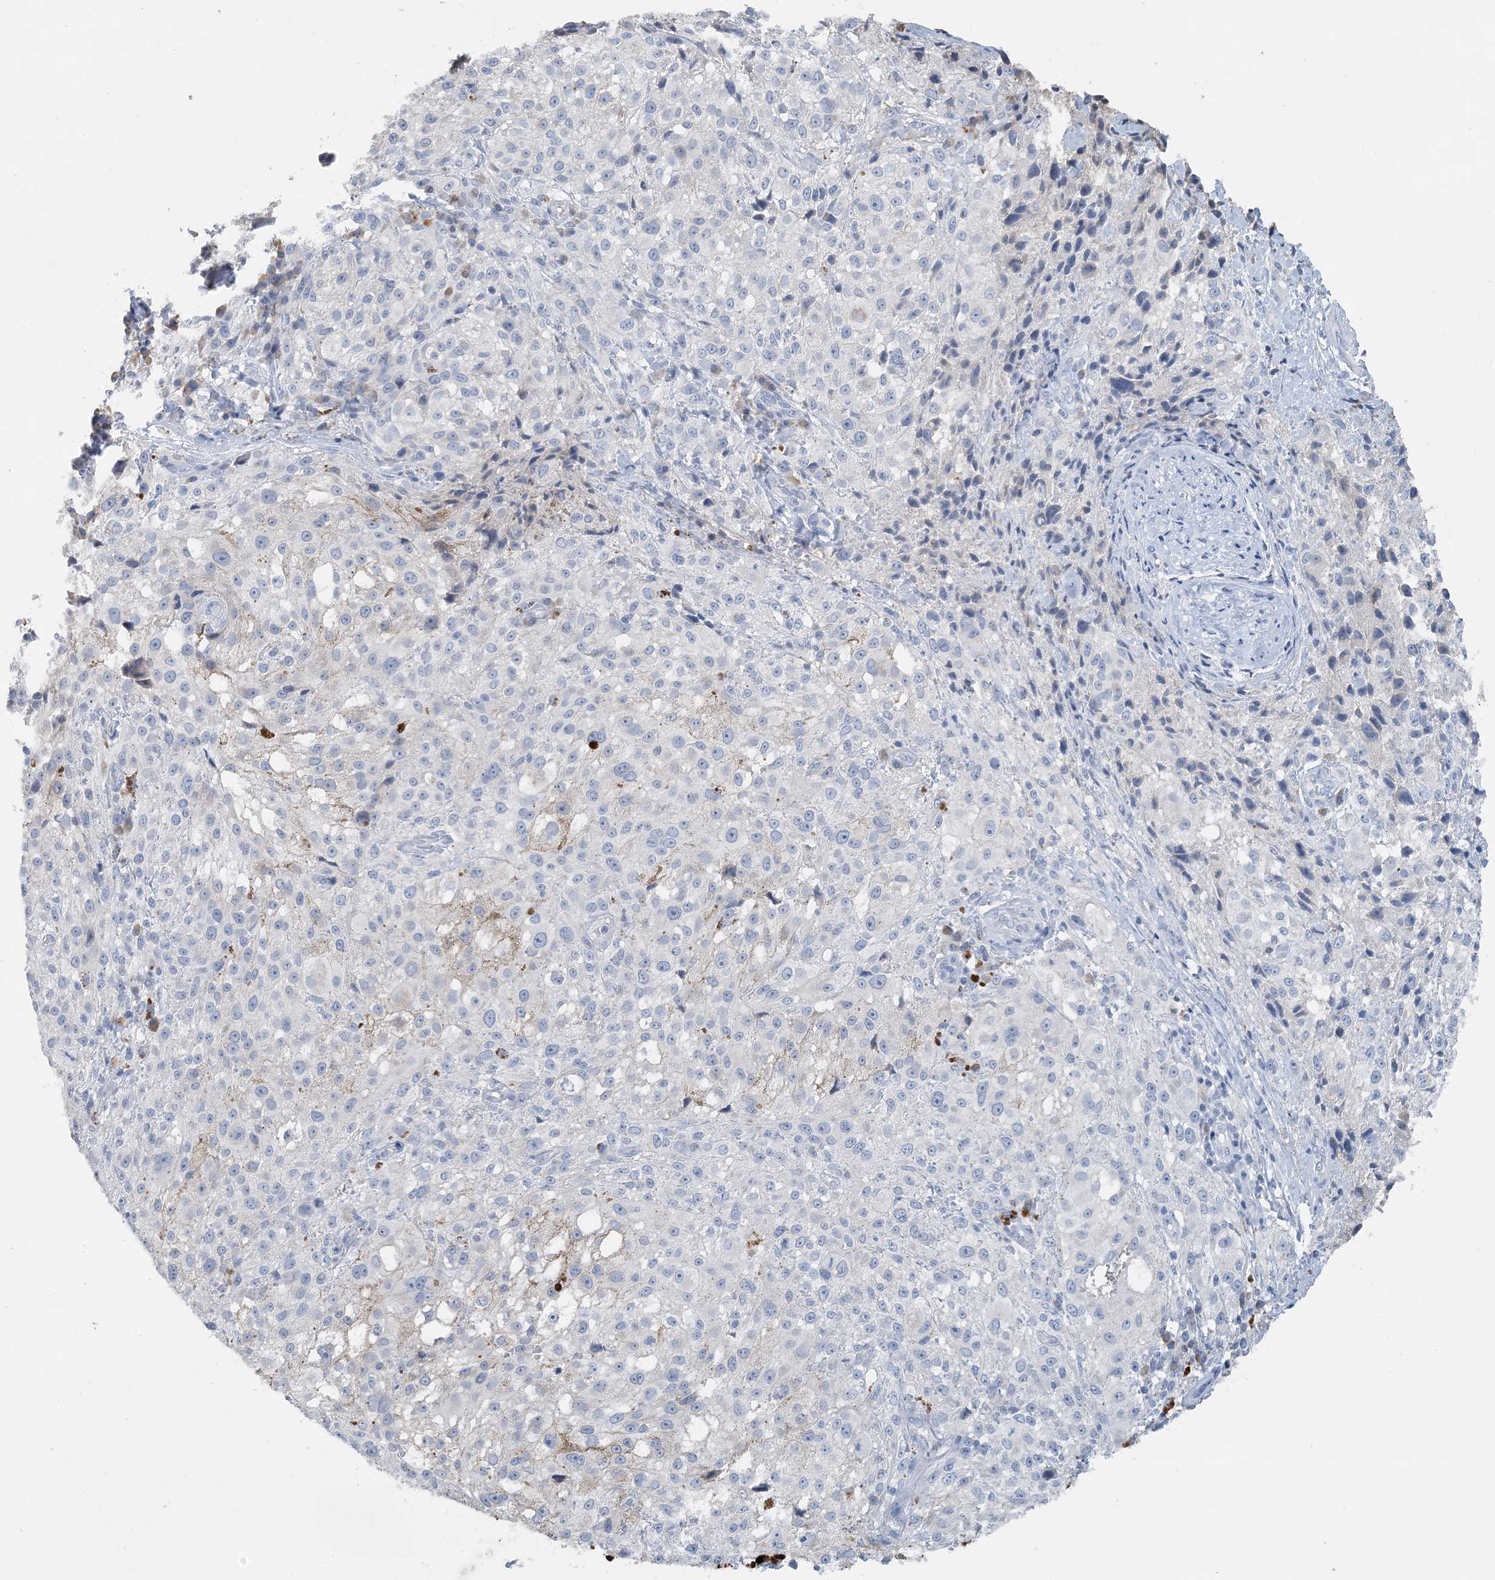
{"staining": {"intensity": "negative", "quantity": "none", "location": "none"}, "tissue": "melanoma", "cell_type": "Tumor cells", "image_type": "cancer", "snomed": [{"axis": "morphology", "description": "Necrosis, NOS"}, {"axis": "morphology", "description": "Malignant melanoma, NOS"}, {"axis": "topography", "description": "Skin"}], "caption": "Immunohistochemistry image of malignant melanoma stained for a protein (brown), which reveals no staining in tumor cells.", "gene": "CTRL", "patient": {"sex": "female", "age": 87}}